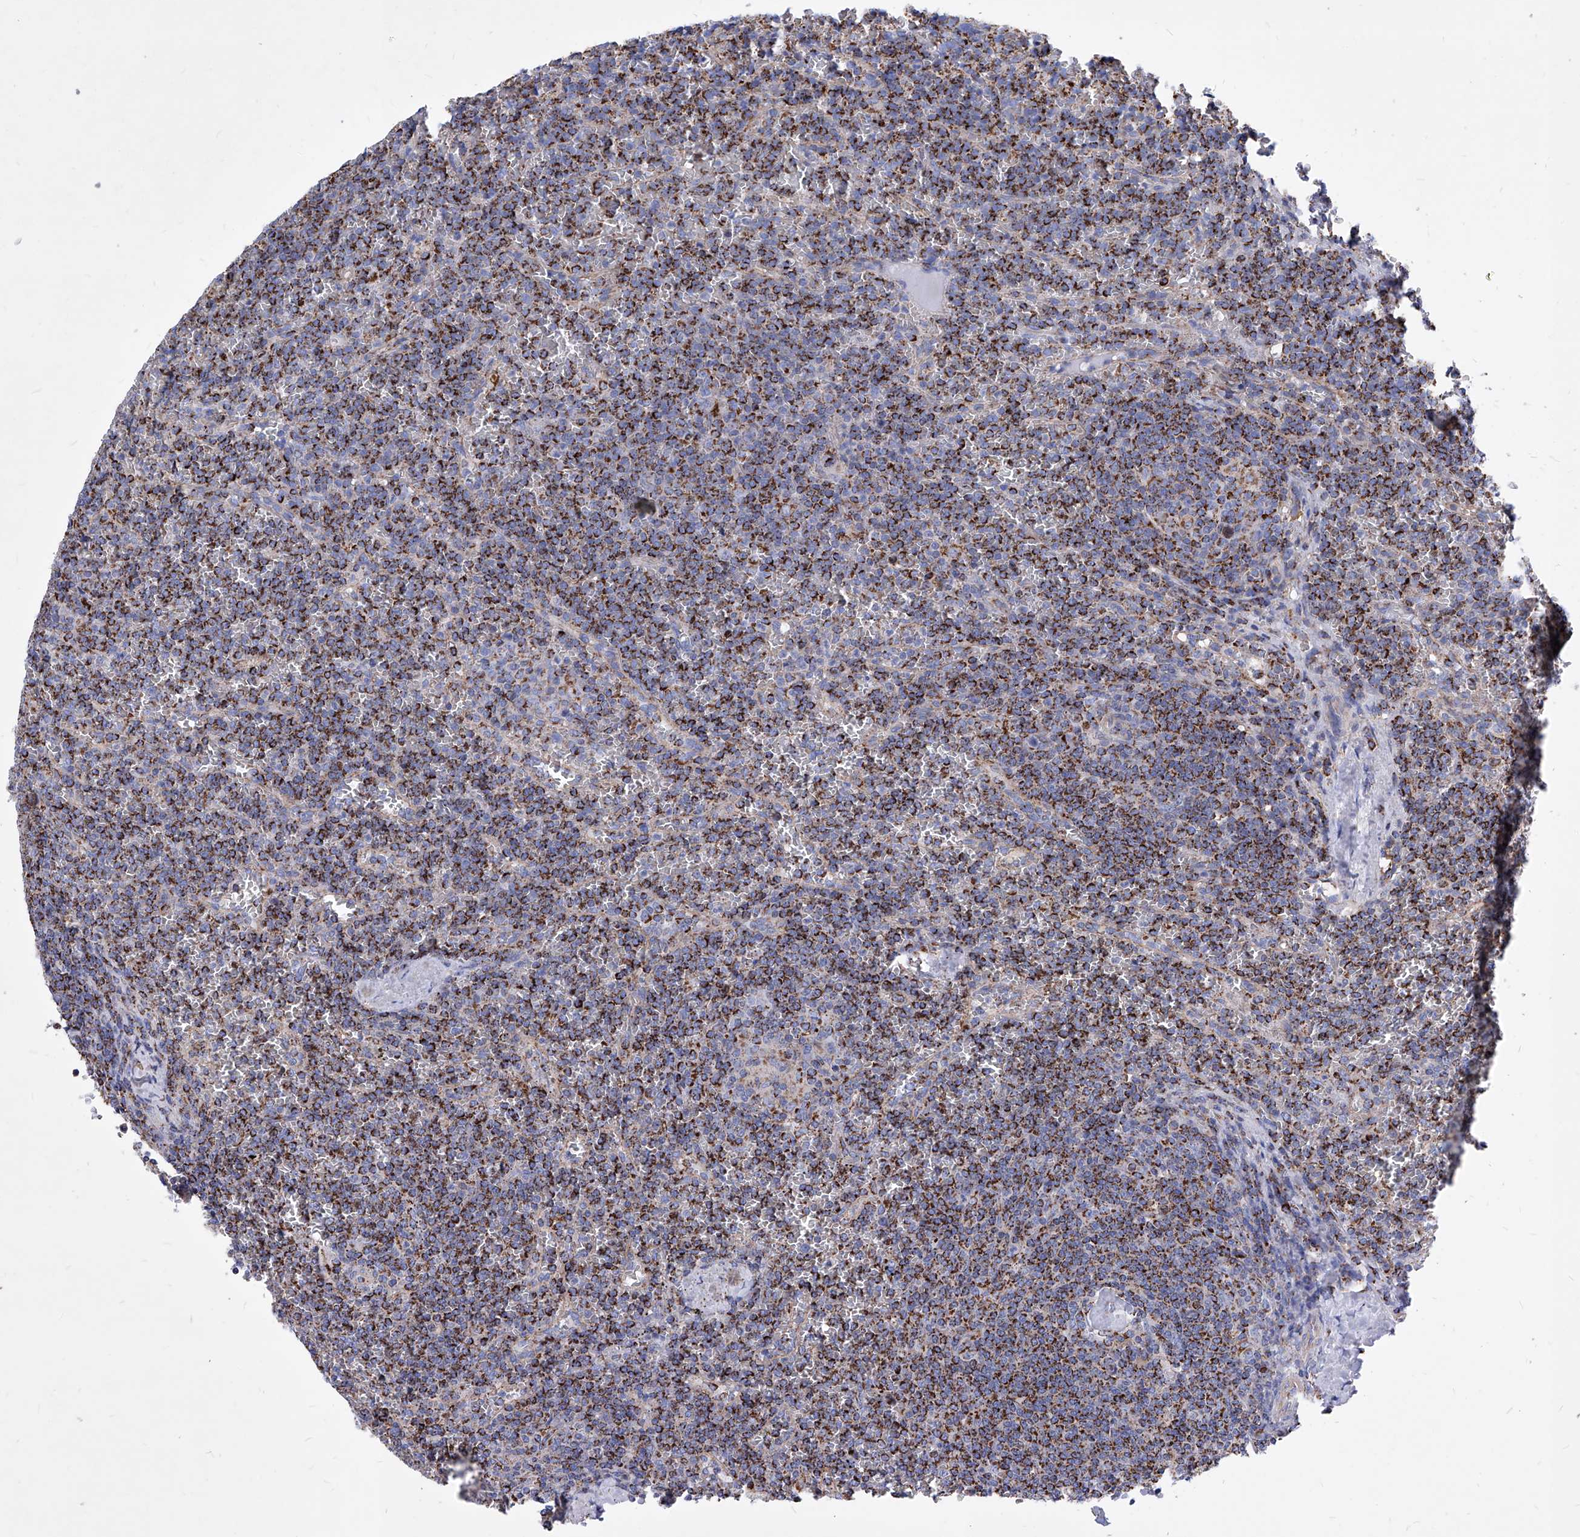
{"staining": {"intensity": "strong", "quantity": ">75%", "location": "cytoplasmic/membranous"}, "tissue": "lymphoma", "cell_type": "Tumor cells", "image_type": "cancer", "snomed": [{"axis": "morphology", "description": "Malignant lymphoma, non-Hodgkin's type, Low grade"}, {"axis": "topography", "description": "Spleen"}], "caption": "This is a histology image of IHC staining of low-grade malignant lymphoma, non-Hodgkin's type, which shows strong expression in the cytoplasmic/membranous of tumor cells.", "gene": "HRNR", "patient": {"sex": "female", "age": 19}}